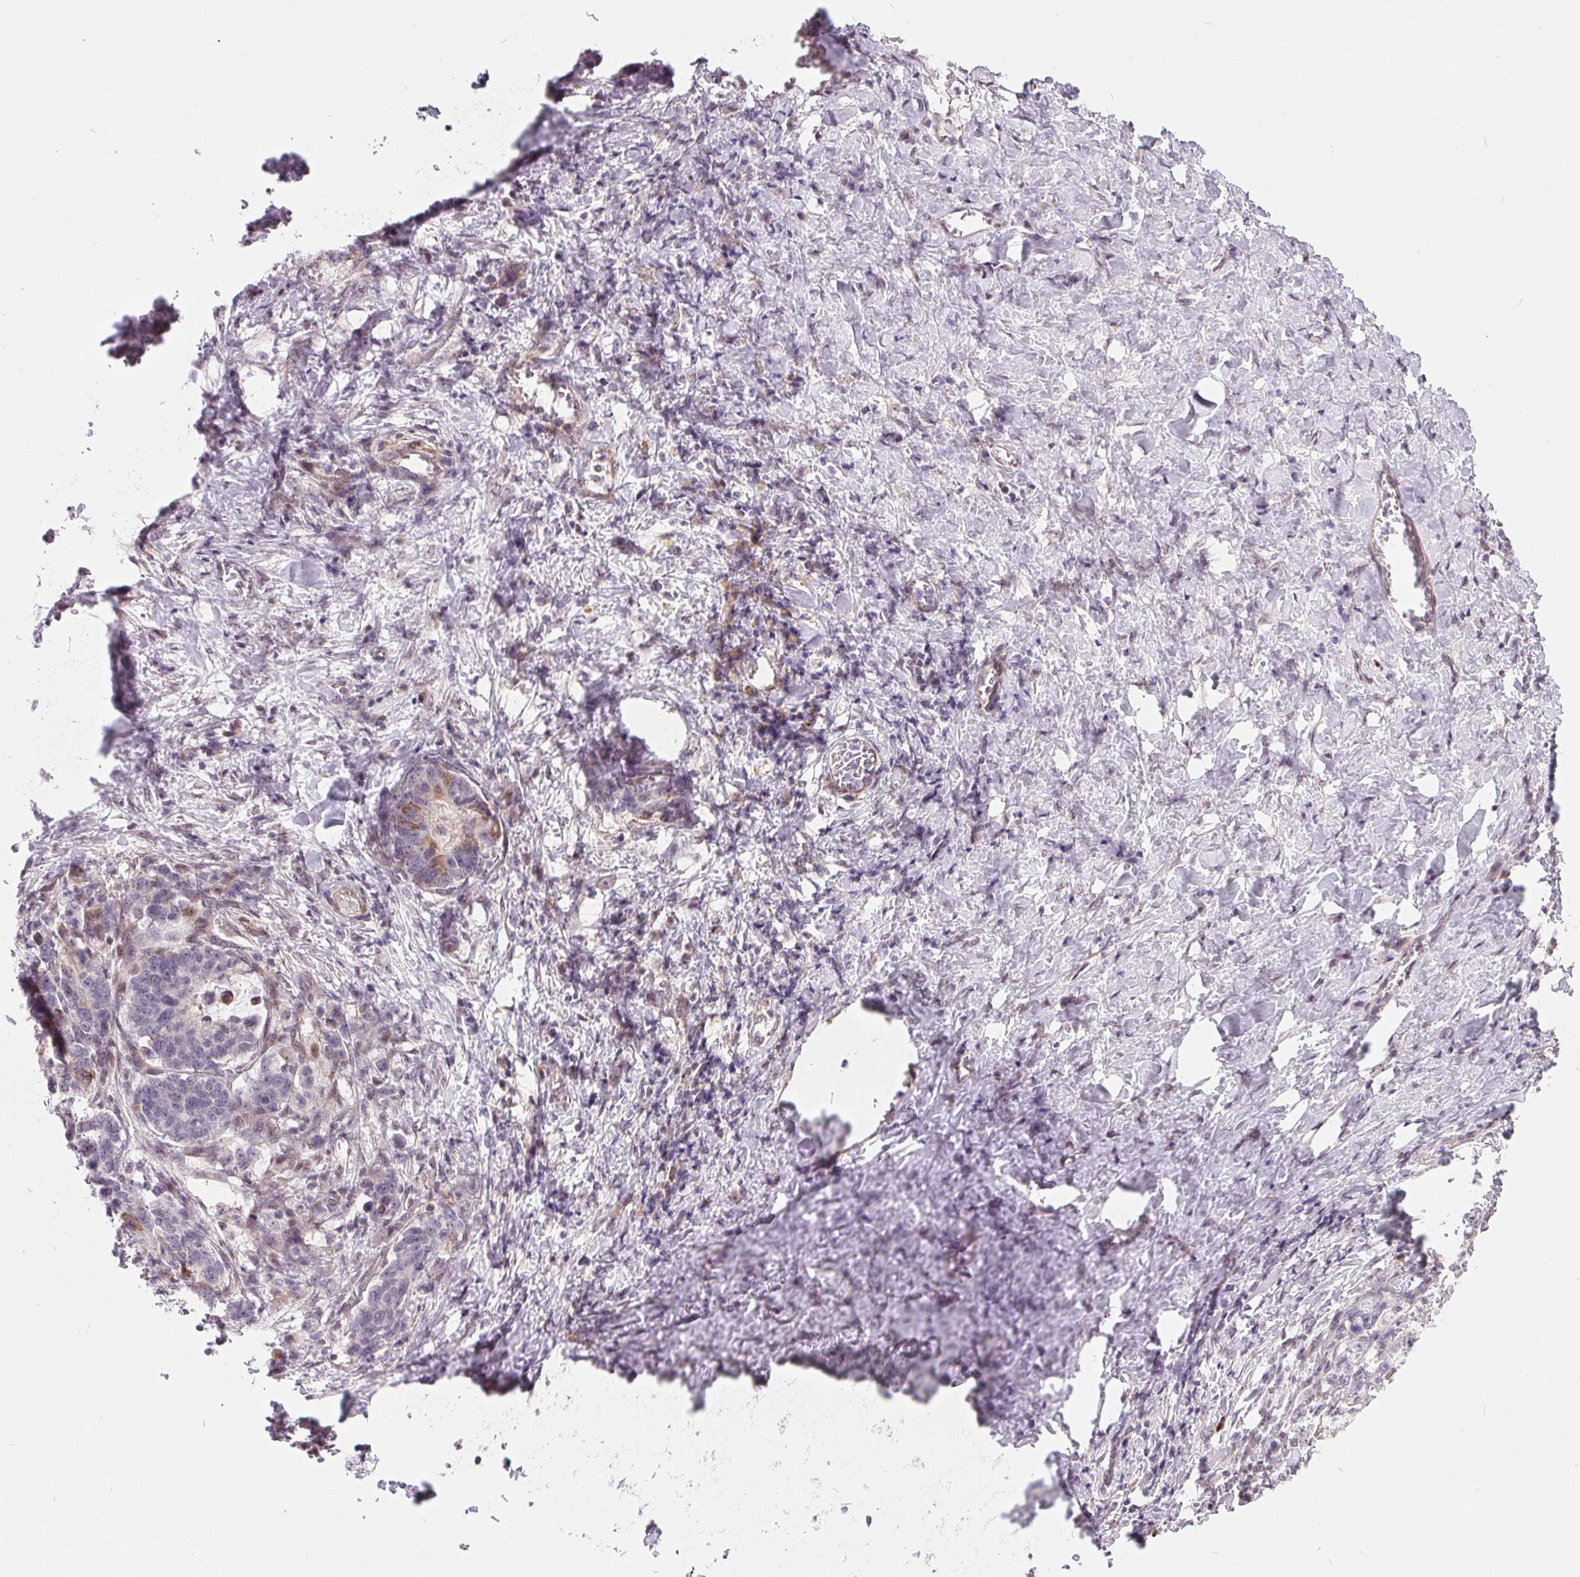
{"staining": {"intensity": "weak", "quantity": "<25%", "location": "nuclear"}, "tissue": "stomach cancer", "cell_type": "Tumor cells", "image_type": "cancer", "snomed": [{"axis": "morphology", "description": "Normal tissue, NOS"}, {"axis": "morphology", "description": "Adenocarcinoma, NOS"}, {"axis": "topography", "description": "Stomach"}], "caption": "Stomach adenocarcinoma was stained to show a protein in brown. There is no significant positivity in tumor cells.", "gene": "NRG2", "patient": {"sex": "female", "age": 64}}